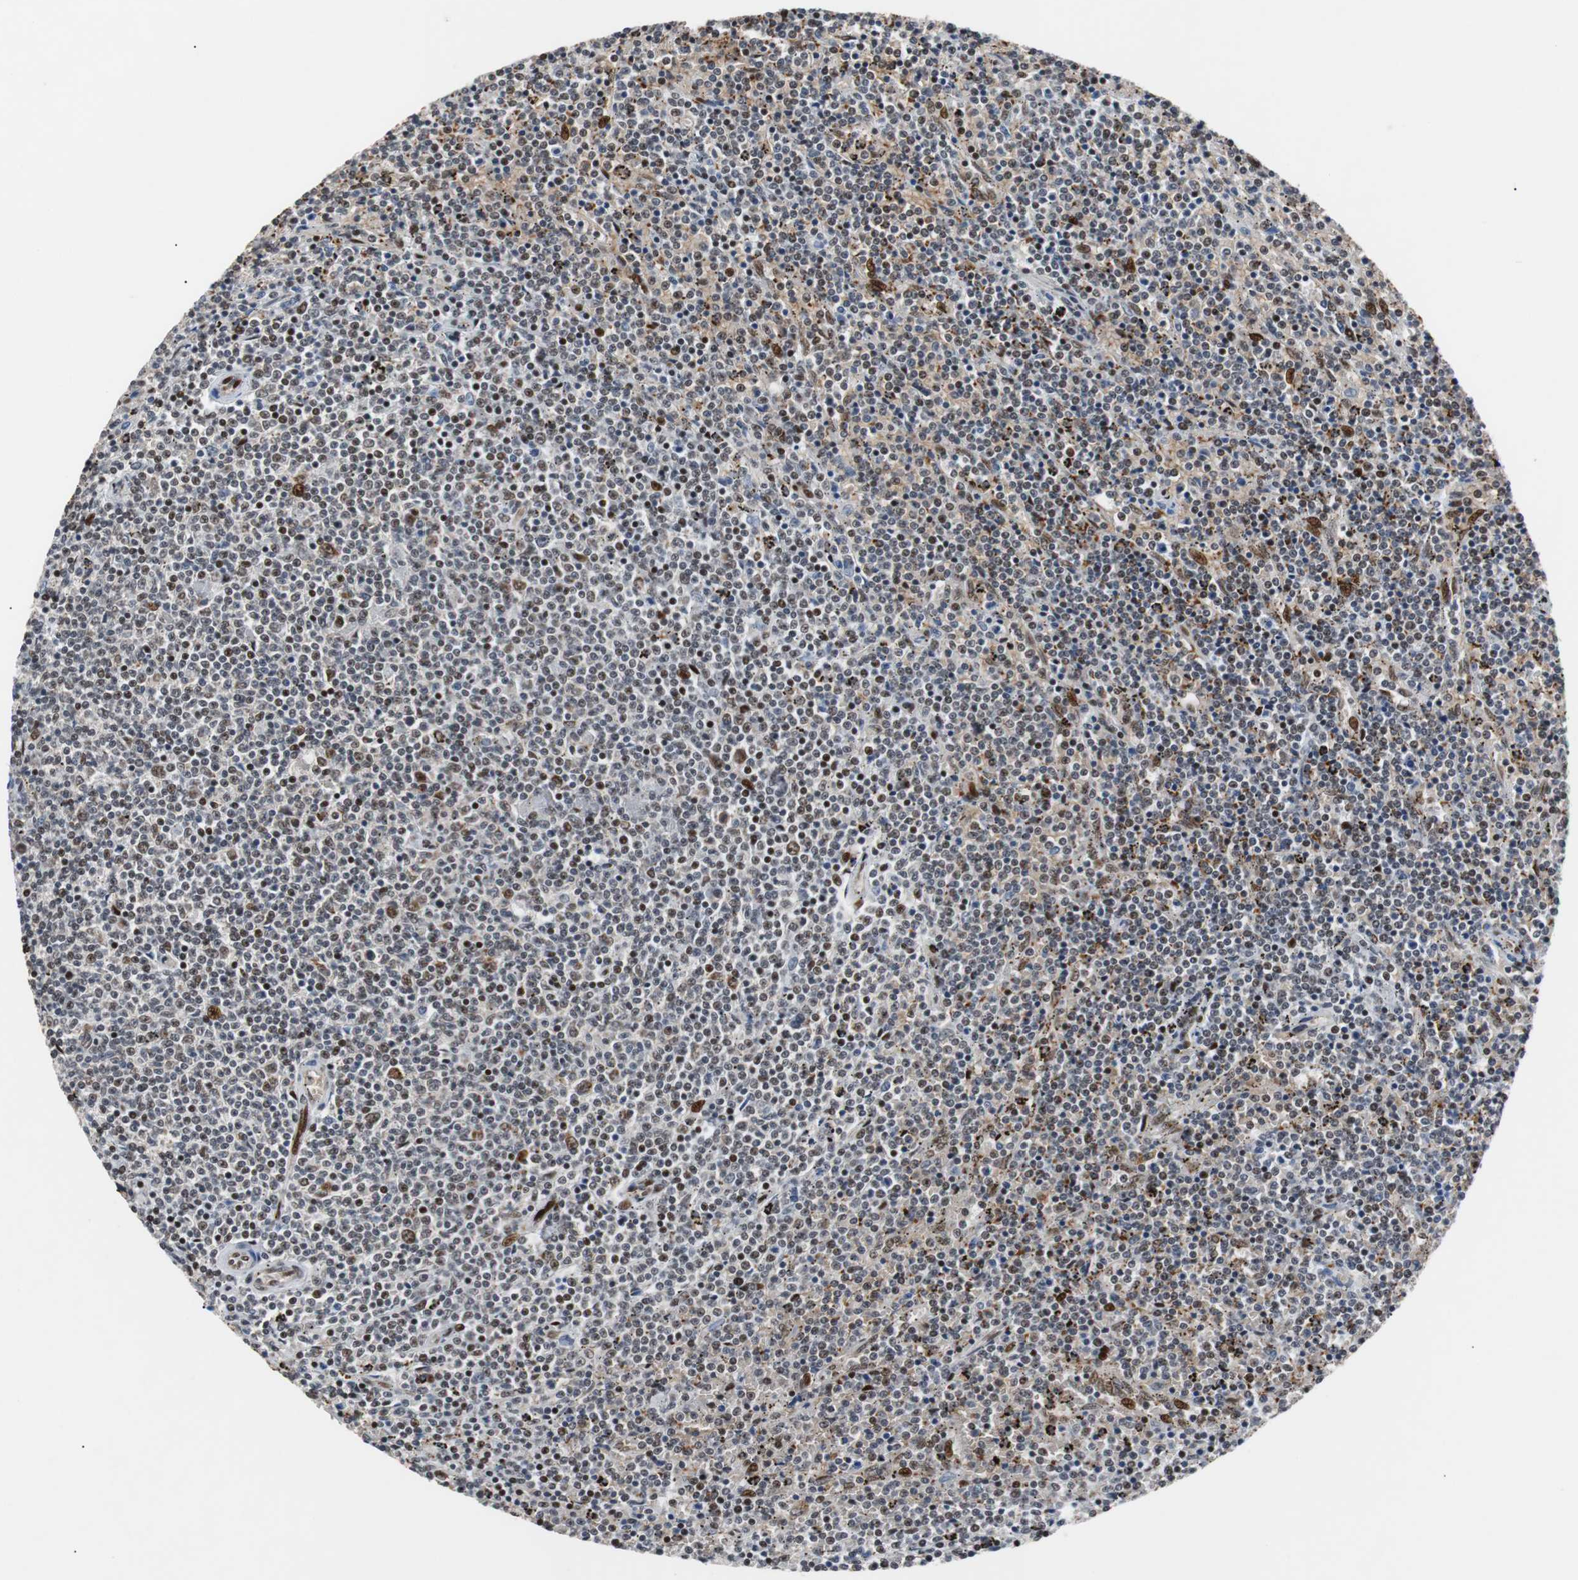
{"staining": {"intensity": "moderate", "quantity": "<25%", "location": "nuclear"}, "tissue": "lymphoma", "cell_type": "Tumor cells", "image_type": "cancer", "snomed": [{"axis": "morphology", "description": "Malignant lymphoma, non-Hodgkin's type, Low grade"}, {"axis": "topography", "description": "Spleen"}], "caption": "Human low-grade malignant lymphoma, non-Hodgkin's type stained for a protein (brown) exhibits moderate nuclear positive staining in approximately <25% of tumor cells.", "gene": "NBL1", "patient": {"sex": "female", "age": 50}}